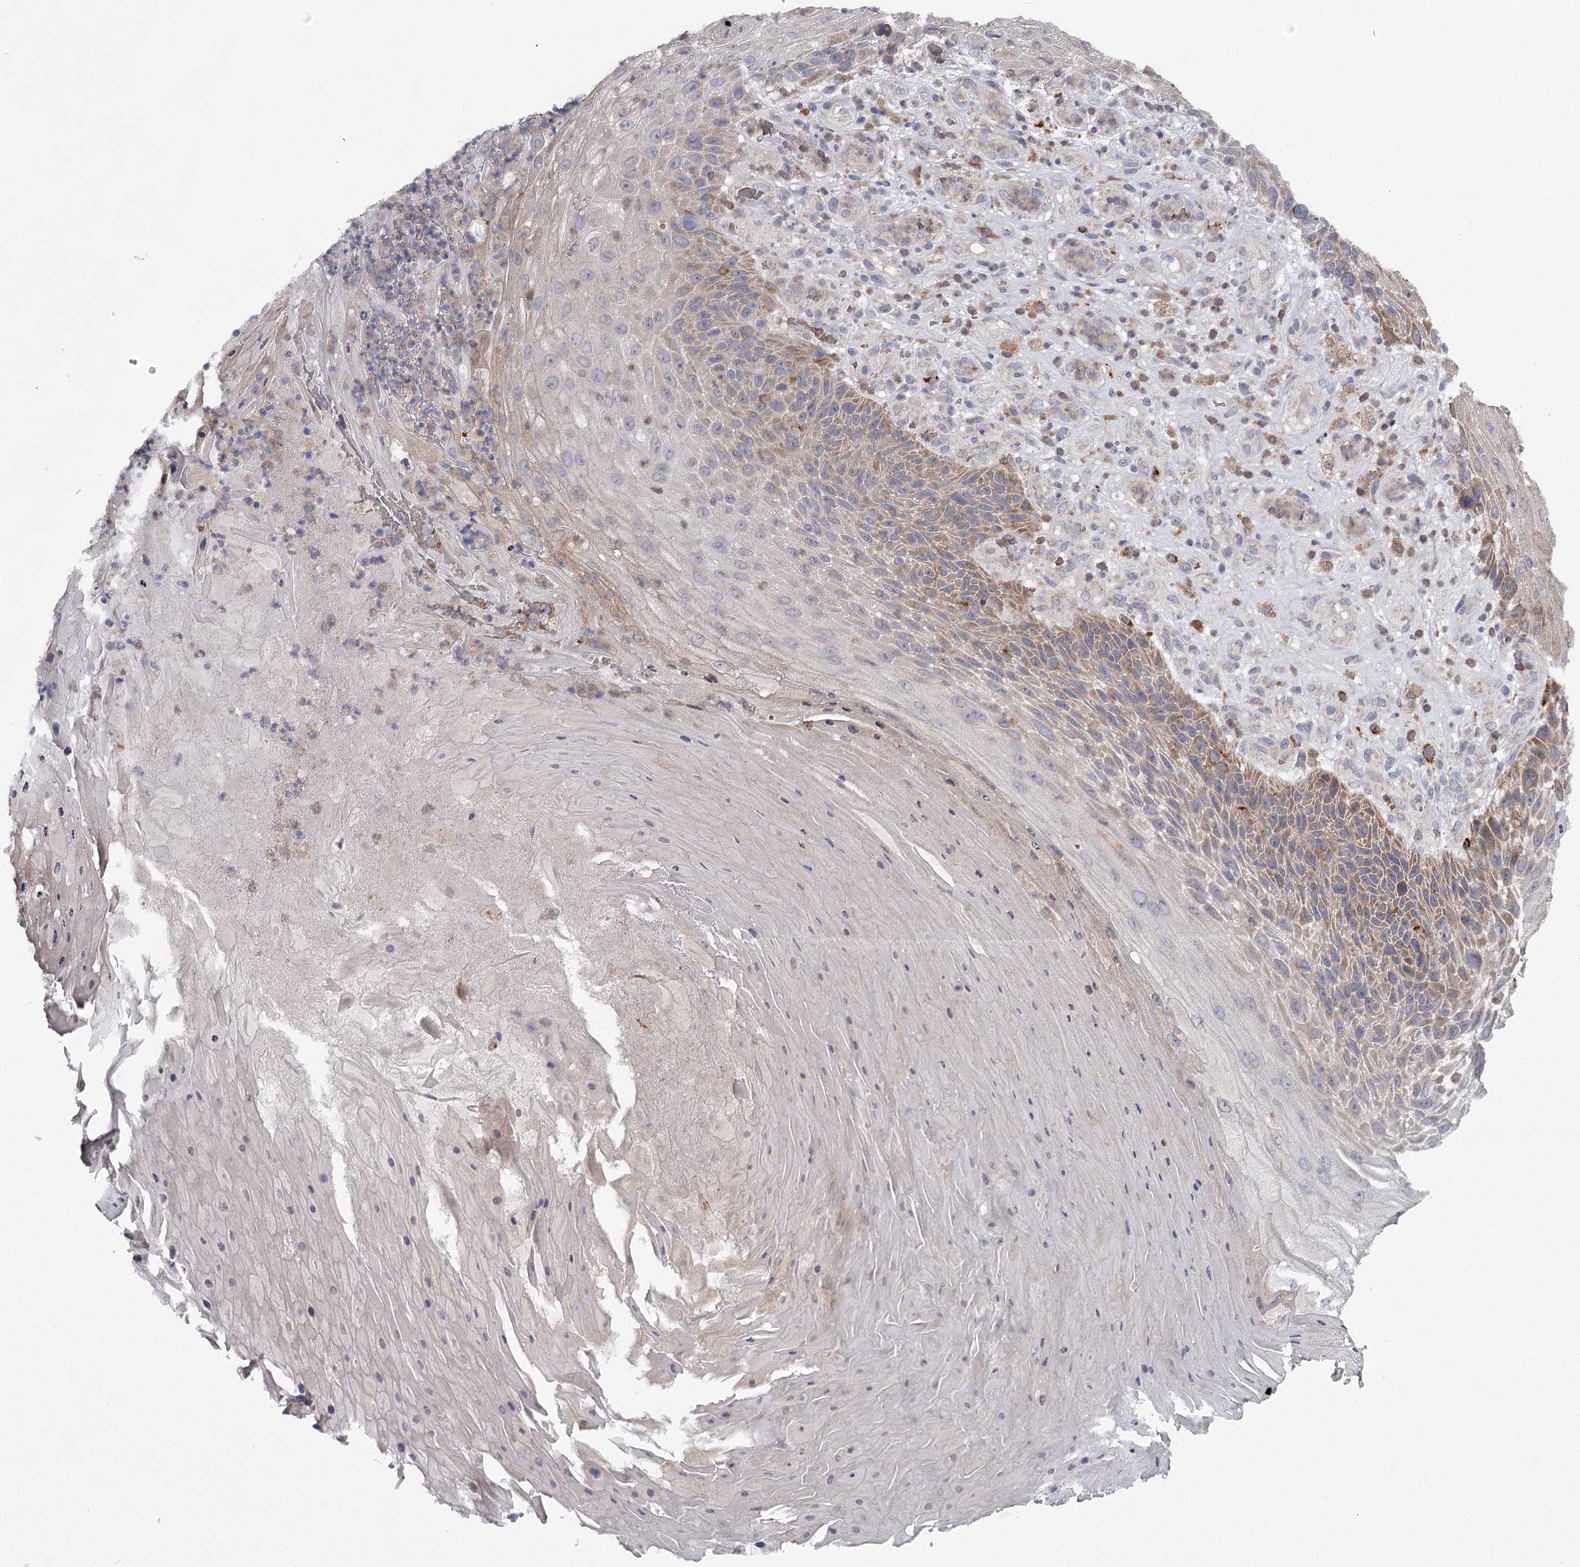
{"staining": {"intensity": "moderate", "quantity": "<25%", "location": "cytoplasmic/membranous"}, "tissue": "skin cancer", "cell_type": "Tumor cells", "image_type": "cancer", "snomed": [{"axis": "morphology", "description": "Squamous cell carcinoma, NOS"}, {"axis": "topography", "description": "Skin"}], "caption": "About <25% of tumor cells in skin squamous cell carcinoma demonstrate moderate cytoplasmic/membranous protein staining as visualized by brown immunohistochemical staining.", "gene": "RASSF6", "patient": {"sex": "female", "age": 88}}